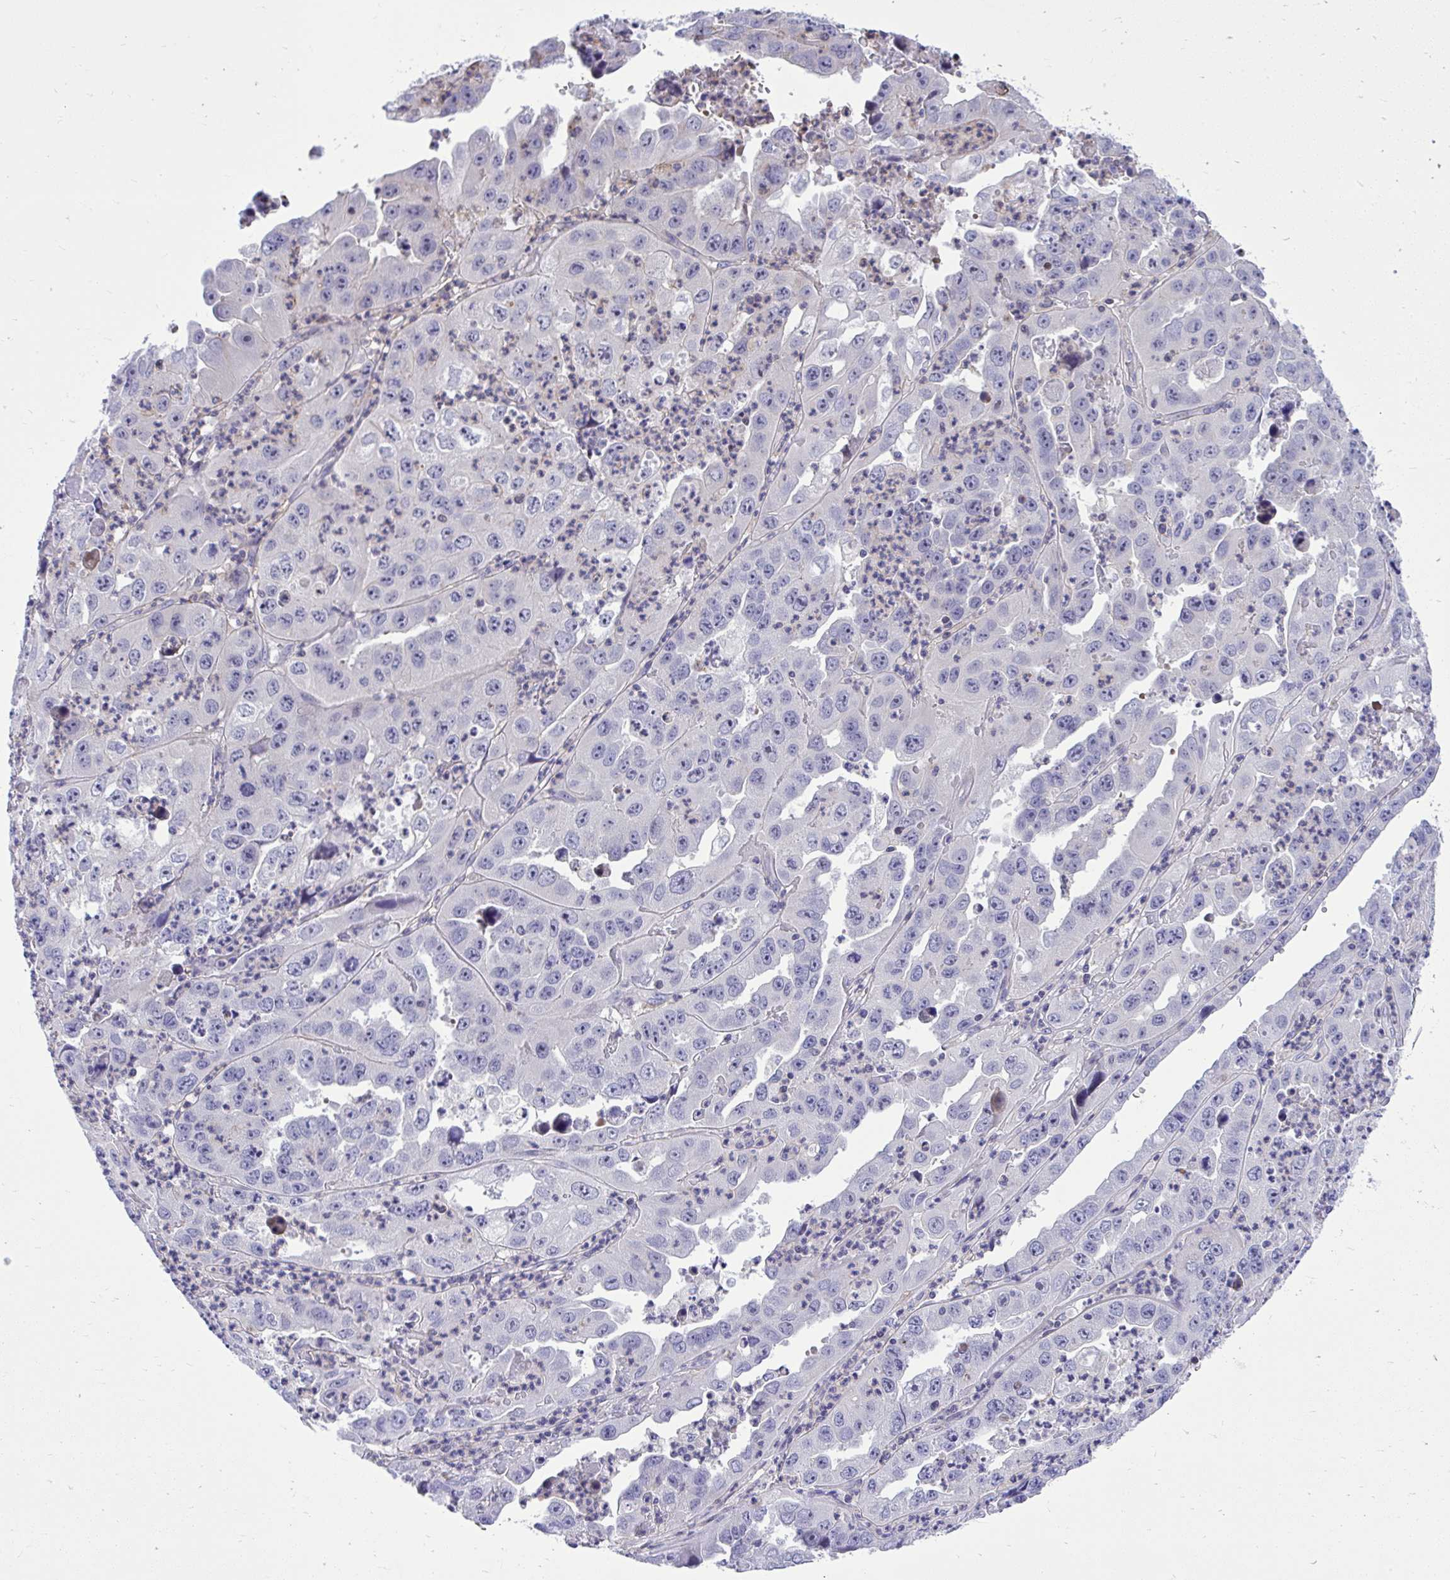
{"staining": {"intensity": "negative", "quantity": "none", "location": "none"}, "tissue": "endometrial cancer", "cell_type": "Tumor cells", "image_type": "cancer", "snomed": [{"axis": "morphology", "description": "Adenocarcinoma, NOS"}, {"axis": "topography", "description": "Uterus"}], "caption": "Human endometrial cancer (adenocarcinoma) stained for a protein using IHC demonstrates no staining in tumor cells.", "gene": "GRK4", "patient": {"sex": "female", "age": 62}}